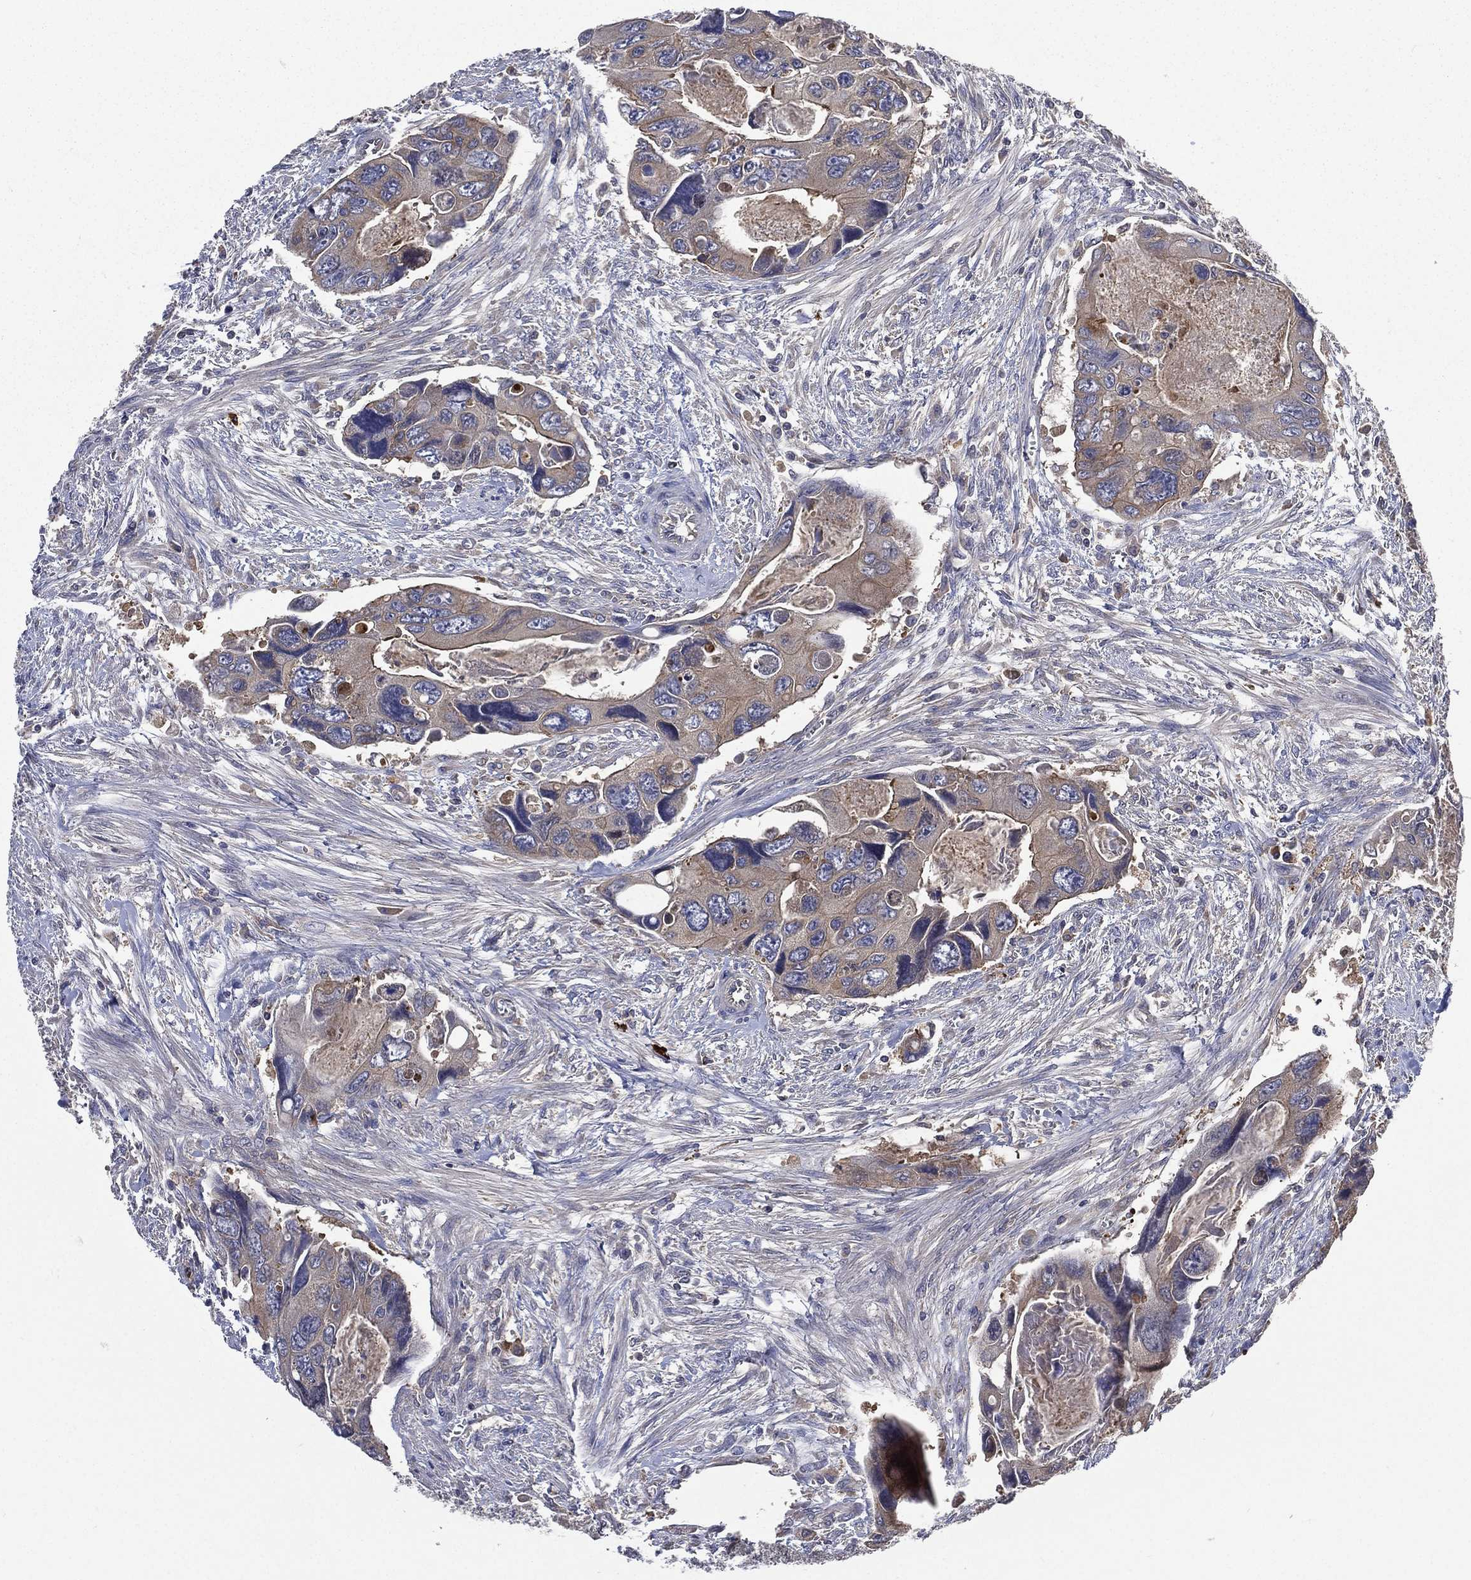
{"staining": {"intensity": "weak", "quantity": ">75%", "location": "cytoplasmic/membranous"}, "tissue": "colorectal cancer", "cell_type": "Tumor cells", "image_type": "cancer", "snomed": [{"axis": "morphology", "description": "Adenocarcinoma, NOS"}, {"axis": "topography", "description": "Rectum"}], "caption": "Immunohistochemistry of colorectal cancer (adenocarcinoma) reveals low levels of weak cytoplasmic/membranous positivity in about >75% of tumor cells.", "gene": "SMPD3", "patient": {"sex": "male", "age": 62}}